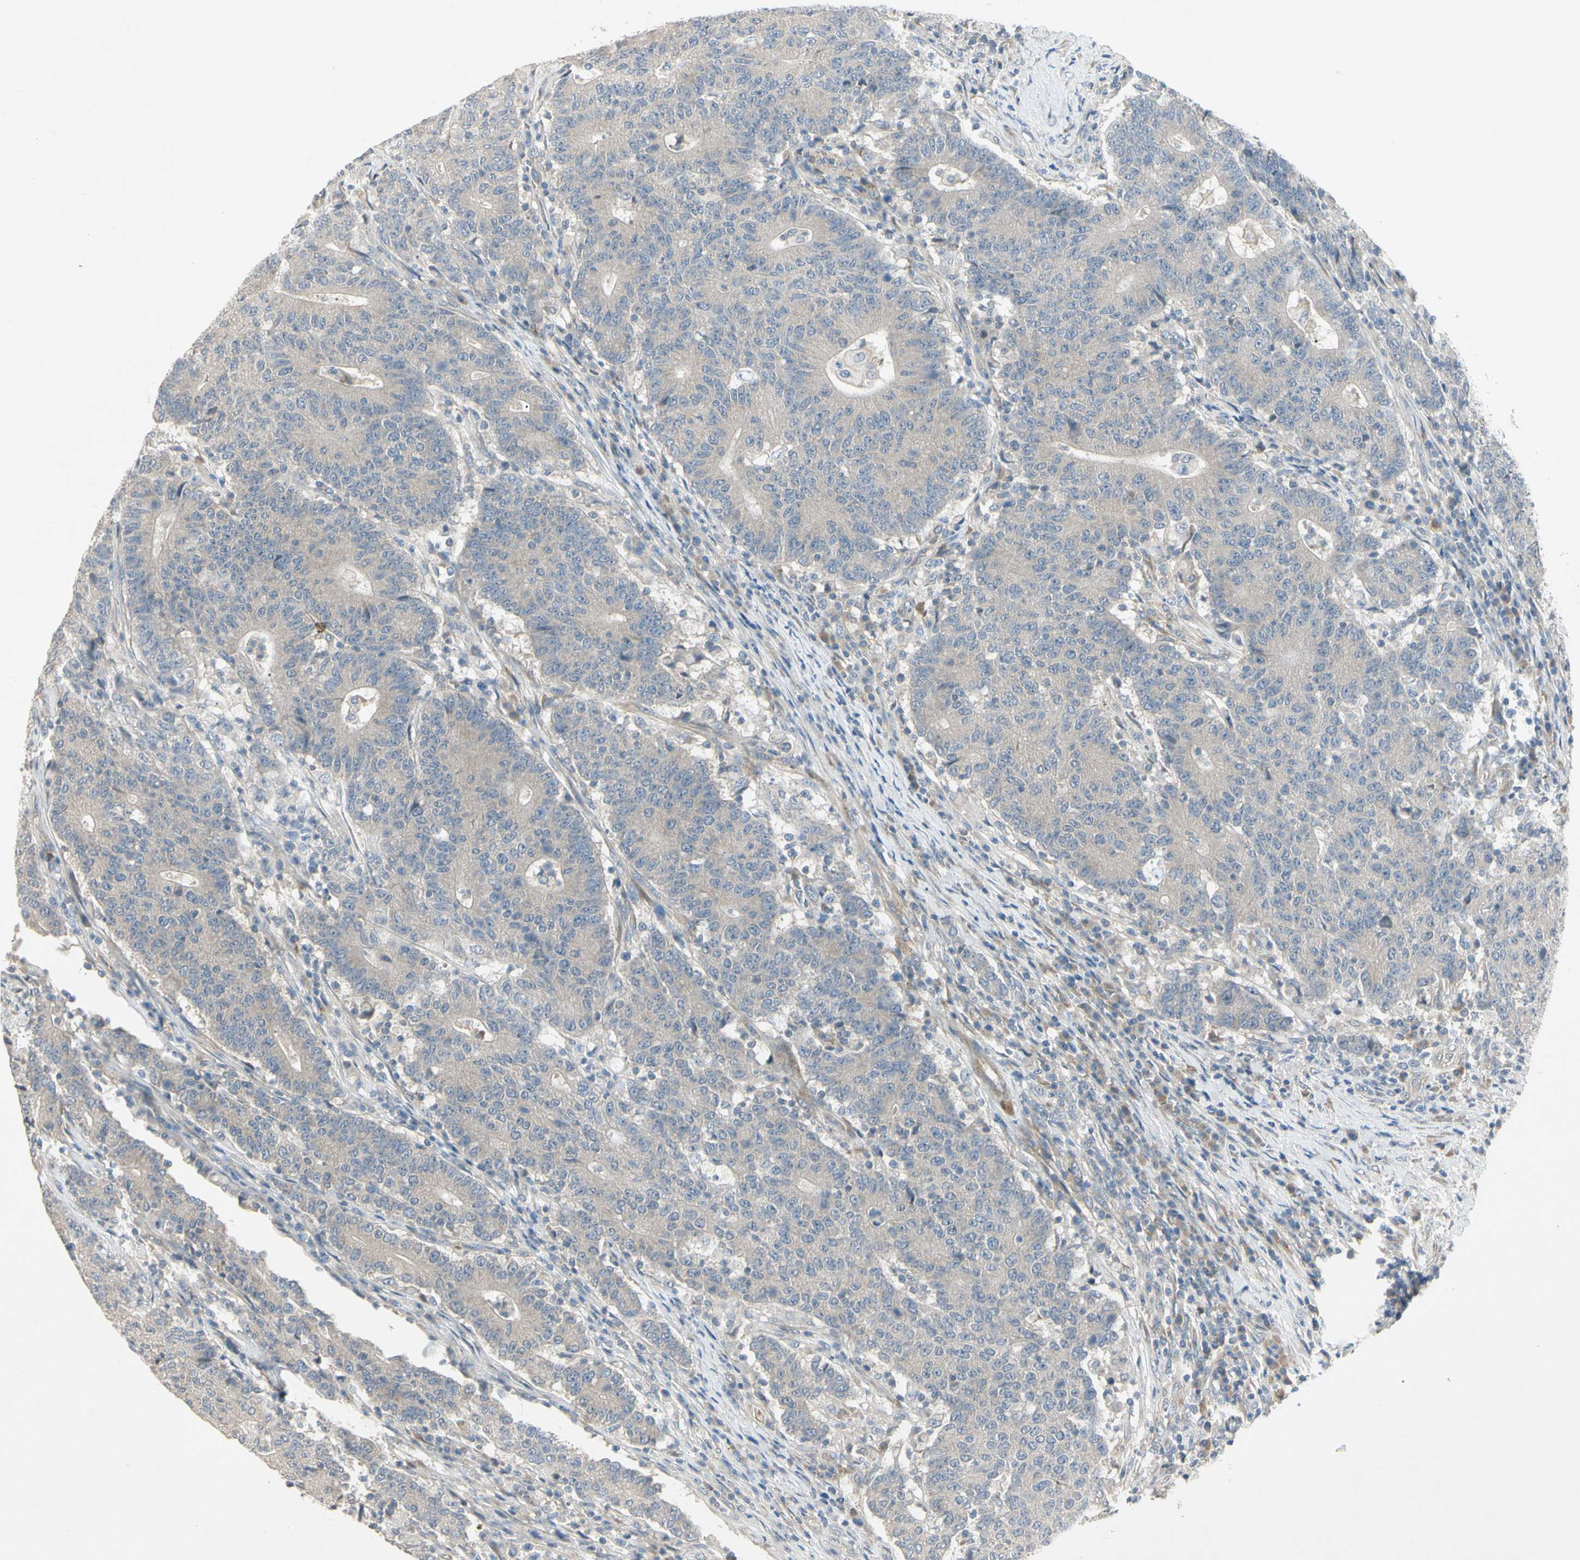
{"staining": {"intensity": "negative", "quantity": "none", "location": "none"}, "tissue": "colorectal cancer", "cell_type": "Tumor cells", "image_type": "cancer", "snomed": [{"axis": "morphology", "description": "Normal tissue, NOS"}, {"axis": "morphology", "description": "Adenocarcinoma, NOS"}, {"axis": "topography", "description": "Colon"}], "caption": "Tumor cells show no significant protein expression in colorectal adenocarcinoma.", "gene": "PRSS21", "patient": {"sex": "female", "age": 75}}